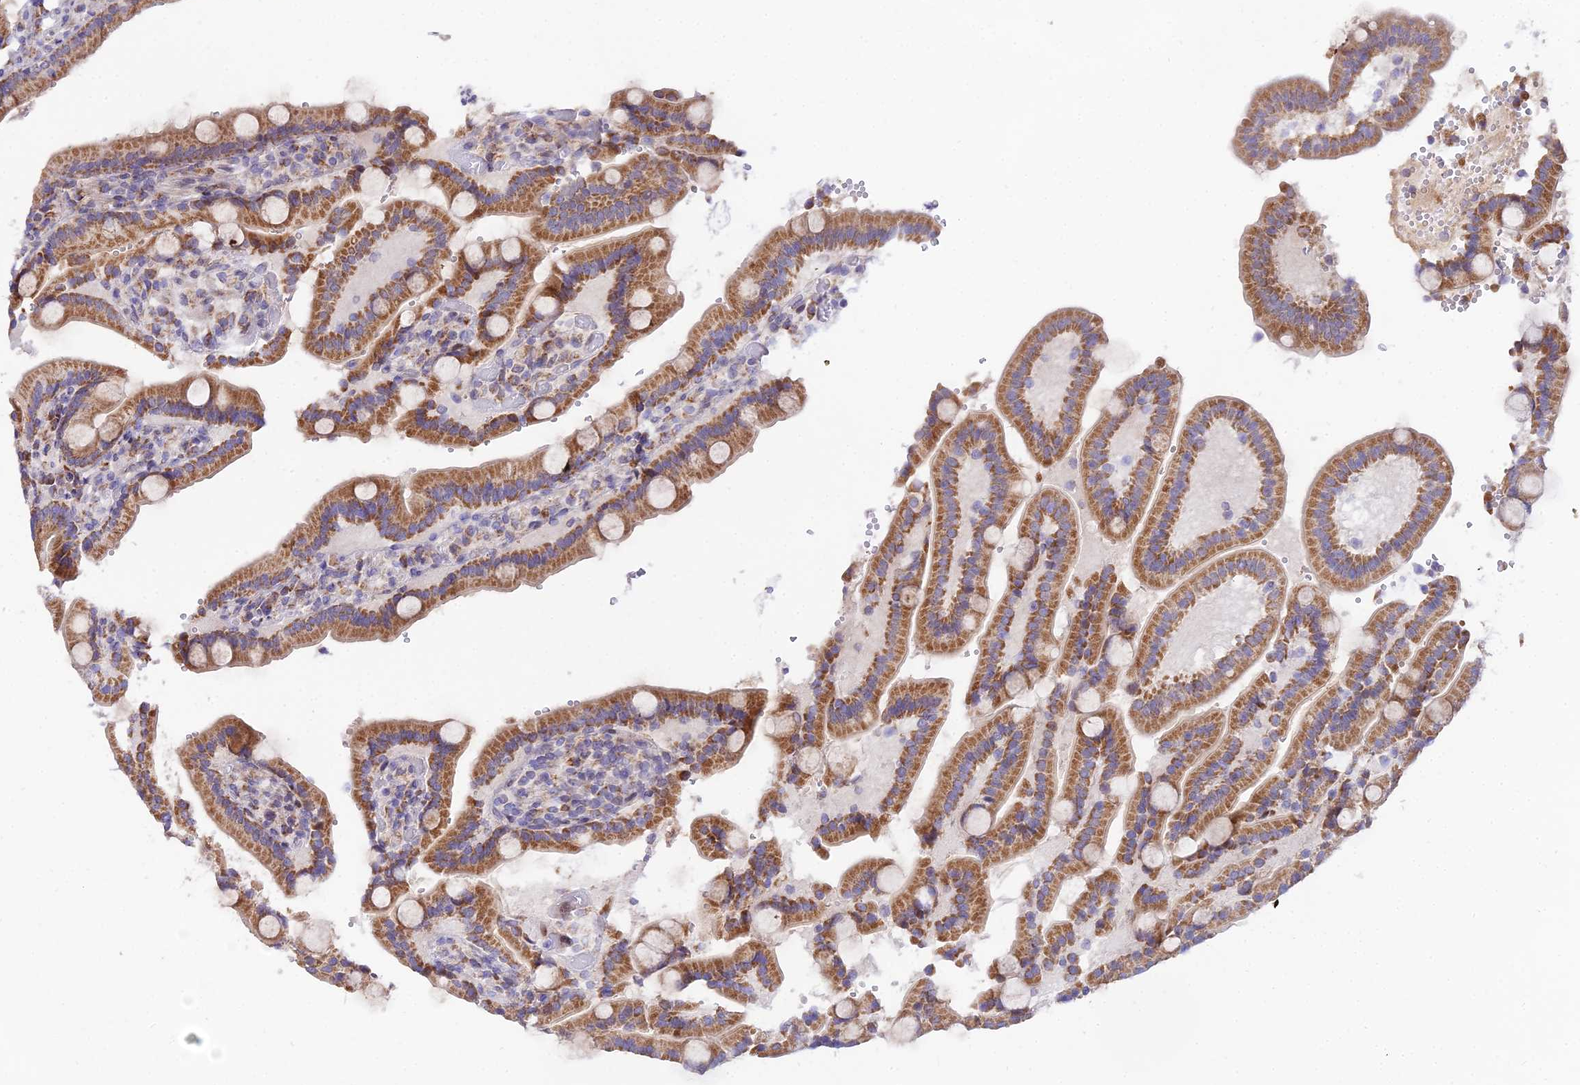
{"staining": {"intensity": "moderate", "quantity": ">75%", "location": "cytoplasmic/membranous"}, "tissue": "duodenum", "cell_type": "Glandular cells", "image_type": "normal", "snomed": [{"axis": "morphology", "description": "Normal tissue, NOS"}, {"axis": "topography", "description": "Duodenum"}], "caption": "High-magnification brightfield microscopy of normal duodenum stained with DAB (brown) and counterstained with hematoxylin (blue). glandular cells exhibit moderate cytoplasmic/membranous staining is identified in about>75% of cells.", "gene": "ATP5PB", "patient": {"sex": "female", "age": 62}}